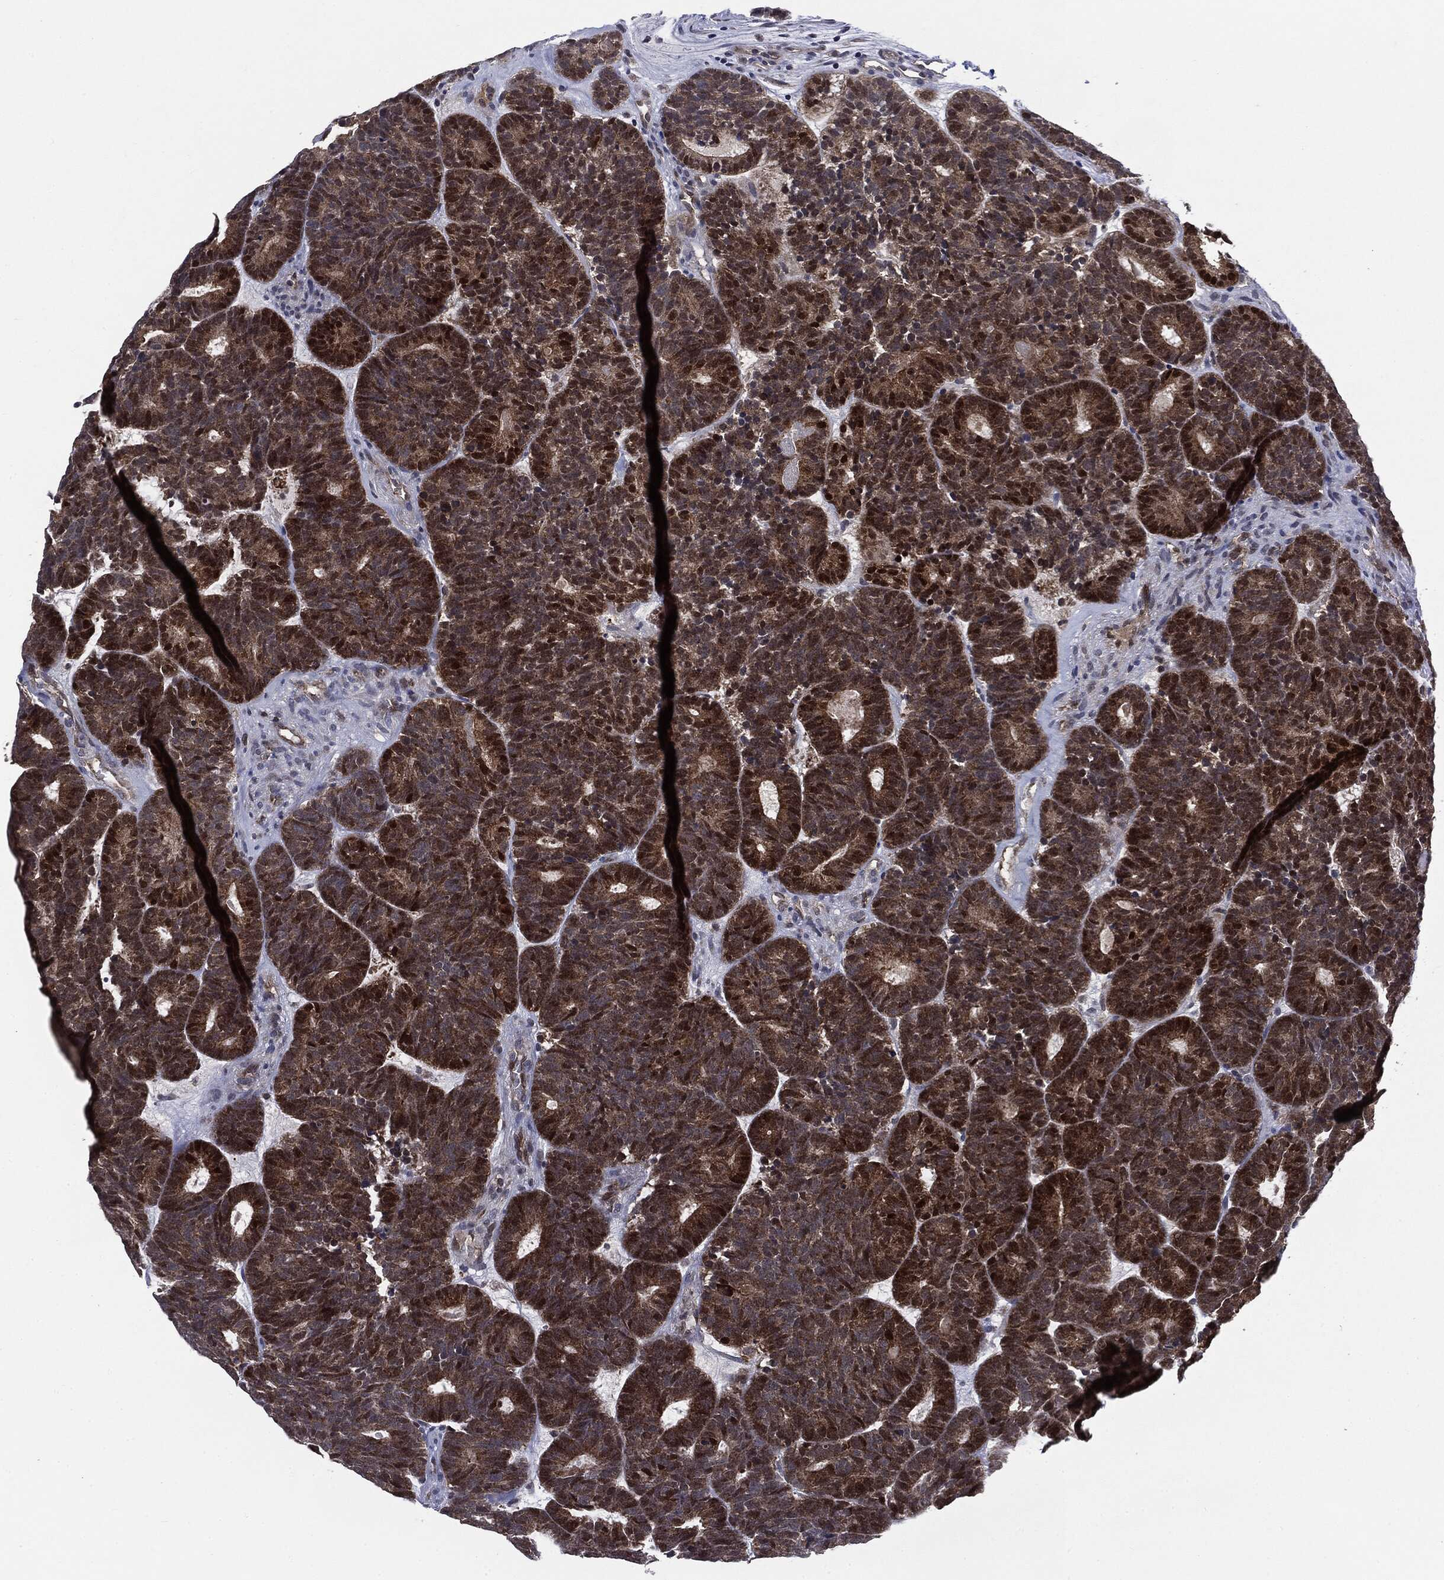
{"staining": {"intensity": "moderate", "quantity": "25%-75%", "location": "cytoplasmic/membranous,nuclear"}, "tissue": "head and neck cancer", "cell_type": "Tumor cells", "image_type": "cancer", "snomed": [{"axis": "morphology", "description": "Adenocarcinoma, NOS"}, {"axis": "topography", "description": "Head-Neck"}], "caption": "Head and neck adenocarcinoma tissue reveals moderate cytoplasmic/membranous and nuclear positivity in approximately 25%-75% of tumor cells, visualized by immunohistochemistry.", "gene": "PTPA", "patient": {"sex": "female", "age": 81}}